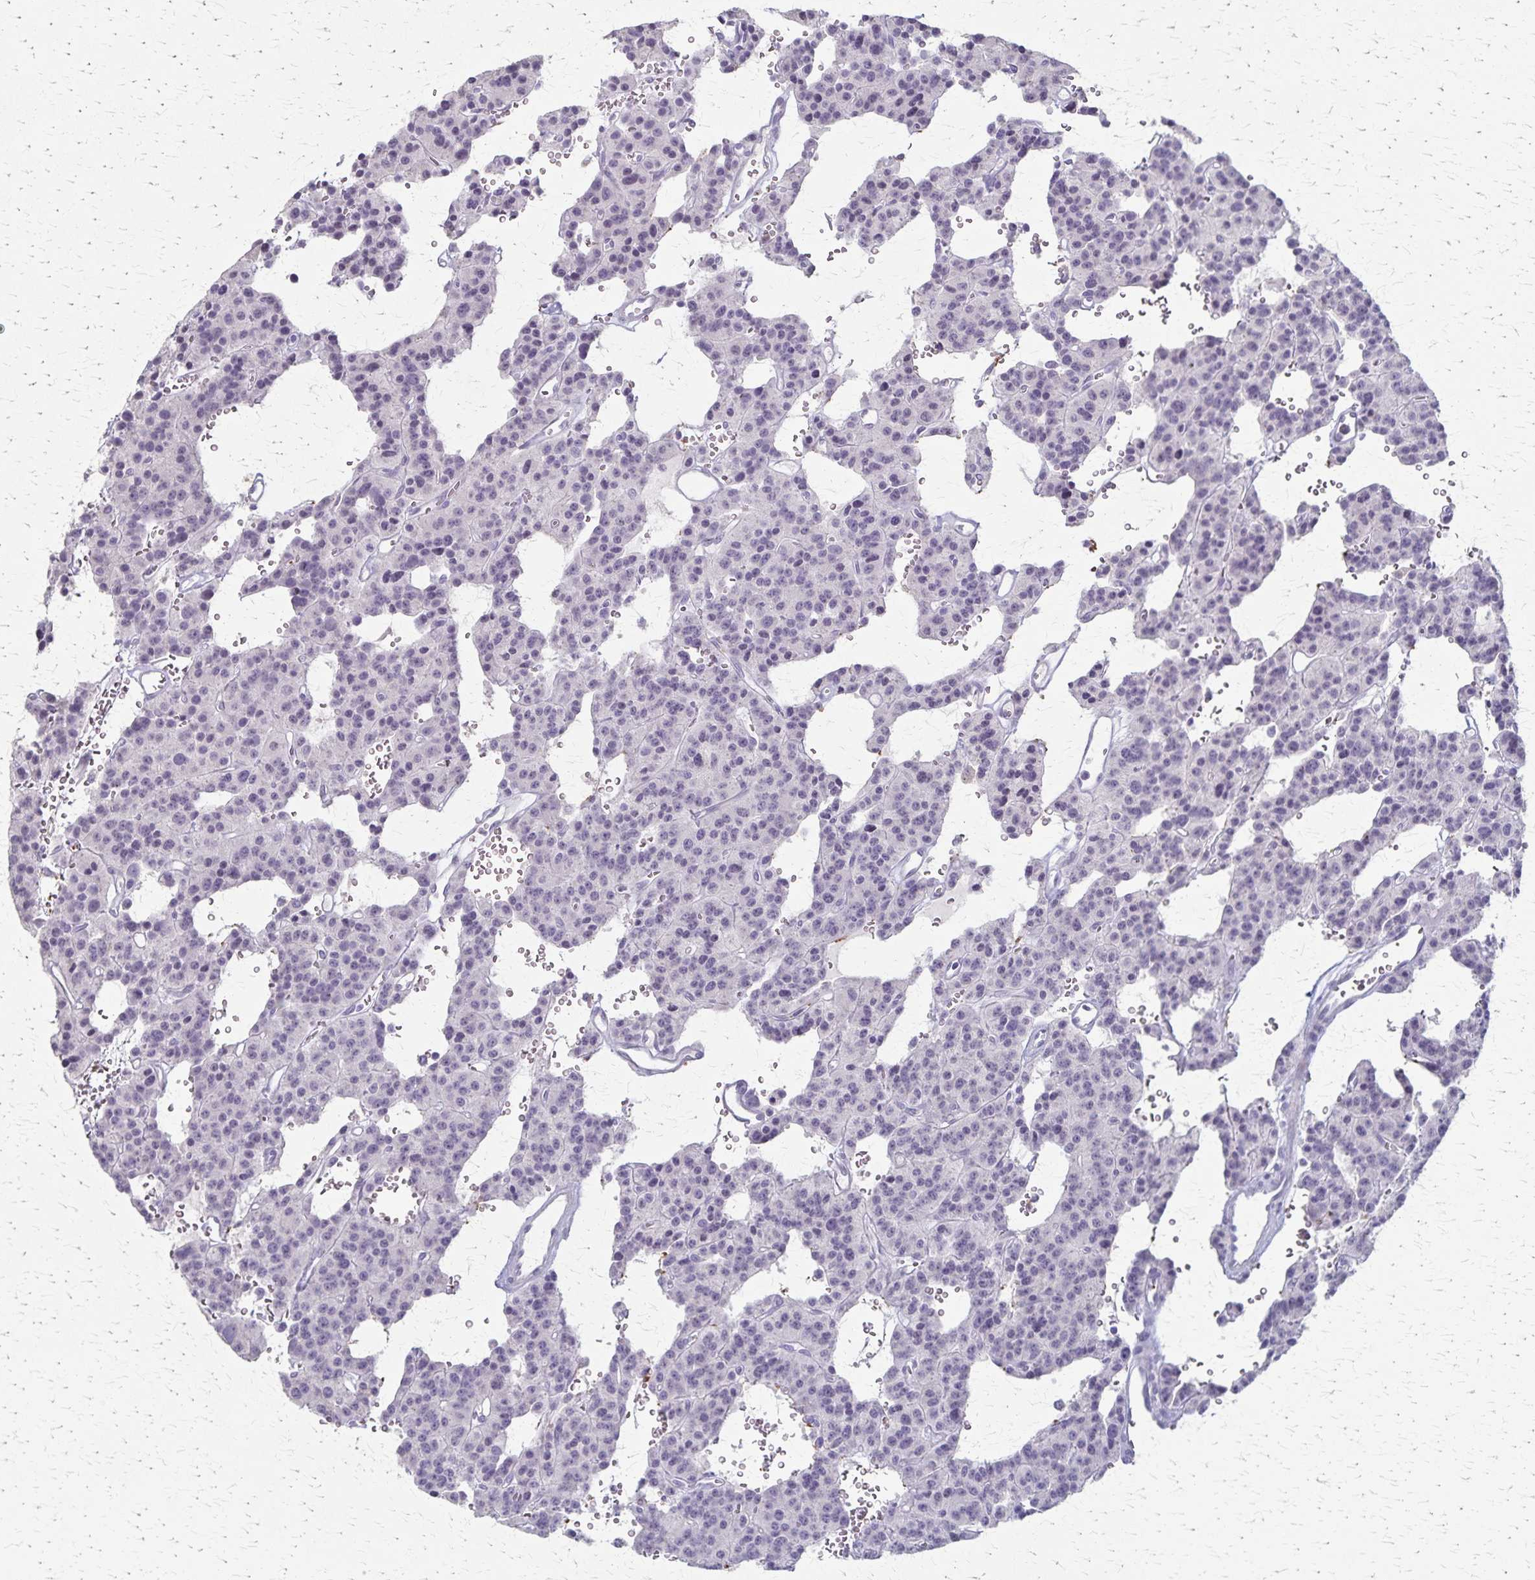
{"staining": {"intensity": "negative", "quantity": "none", "location": "none"}, "tissue": "carcinoid", "cell_type": "Tumor cells", "image_type": "cancer", "snomed": [{"axis": "morphology", "description": "Carcinoid, malignant, NOS"}, {"axis": "topography", "description": "Lung"}], "caption": "A high-resolution micrograph shows immunohistochemistry (IHC) staining of malignant carcinoid, which shows no significant expression in tumor cells.", "gene": "RASL10B", "patient": {"sex": "female", "age": 71}}